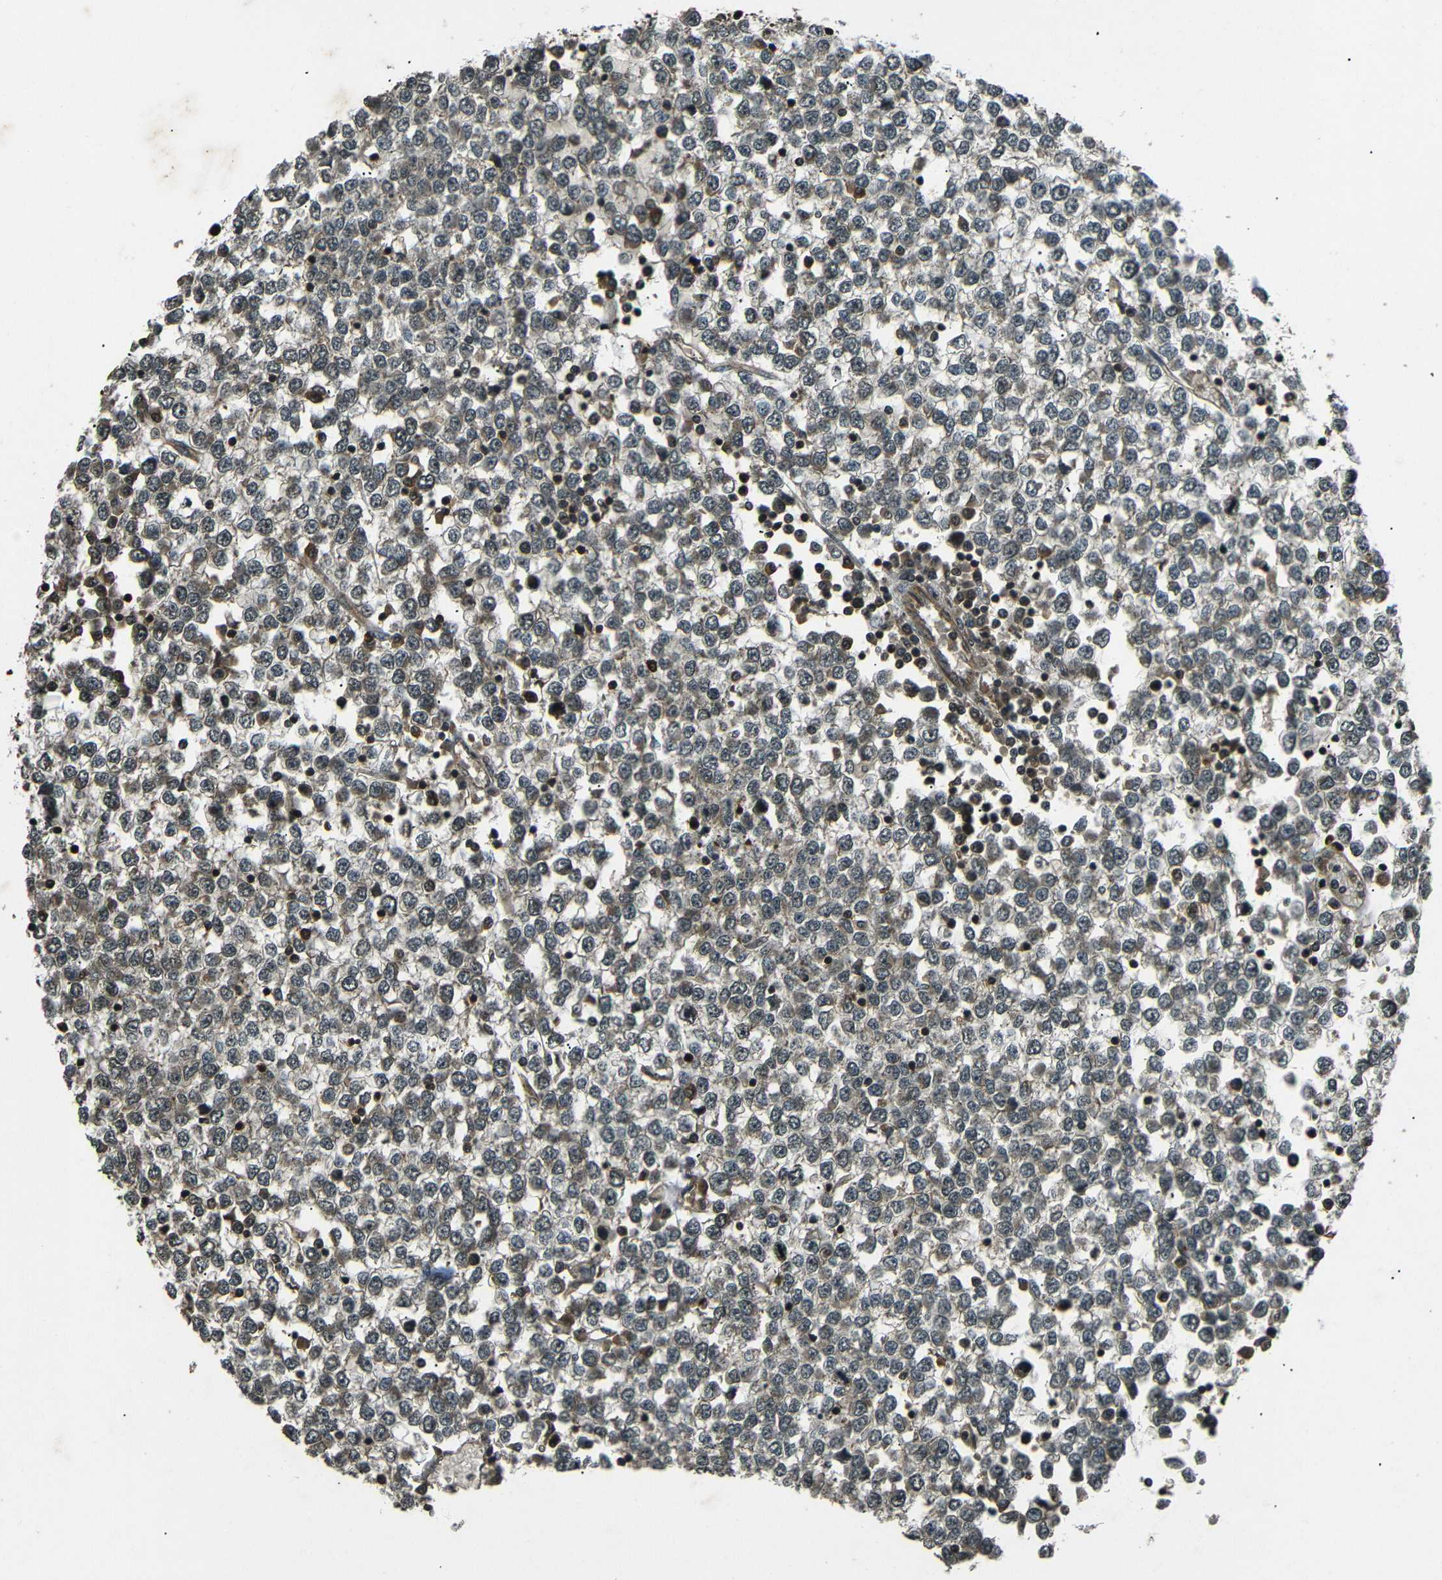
{"staining": {"intensity": "strong", "quantity": ">75%", "location": "cytoplasmic/membranous"}, "tissue": "testis cancer", "cell_type": "Tumor cells", "image_type": "cancer", "snomed": [{"axis": "morphology", "description": "Seminoma, NOS"}, {"axis": "topography", "description": "Testis"}], "caption": "Seminoma (testis) stained with a protein marker shows strong staining in tumor cells.", "gene": "PLK2", "patient": {"sex": "male", "age": 65}}